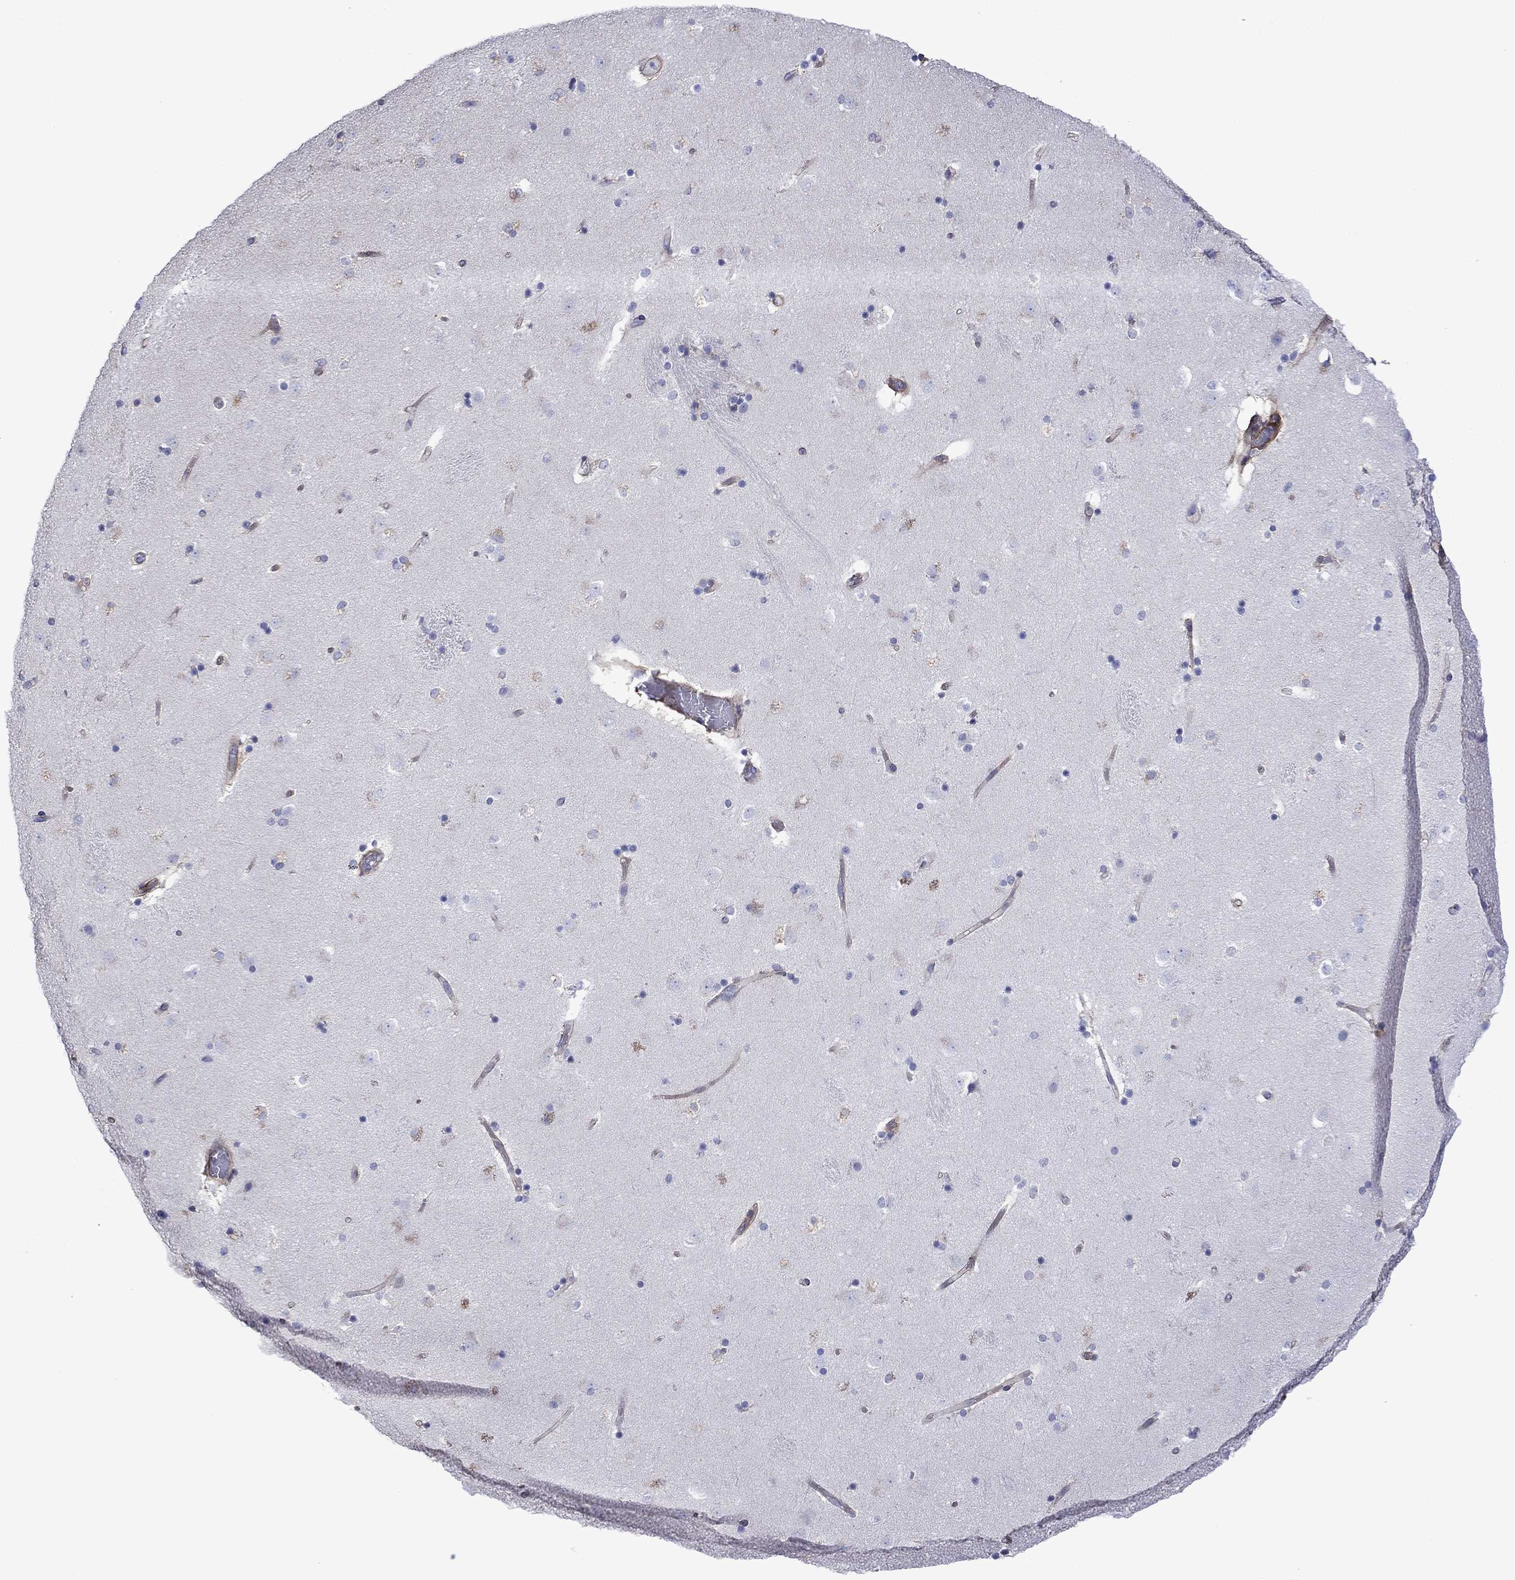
{"staining": {"intensity": "negative", "quantity": "none", "location": "none"}, "tissue": "caudate", "cell_type": "Glial cells", "image_type": "normal", "snomed": [{"axis": "morphology", "description": "Normal tissue, NOS"}, {"axis": "topography", "description": "Lateral ventricle wall"}], "caption": "Immunohistochemistry of normal human caudate exhibits no expression in glial cells. (DAB immunohistochemistry (IHC), high magnification).", "gene": "HSPG2", "patient": {"sex": "male", "age": 51}}